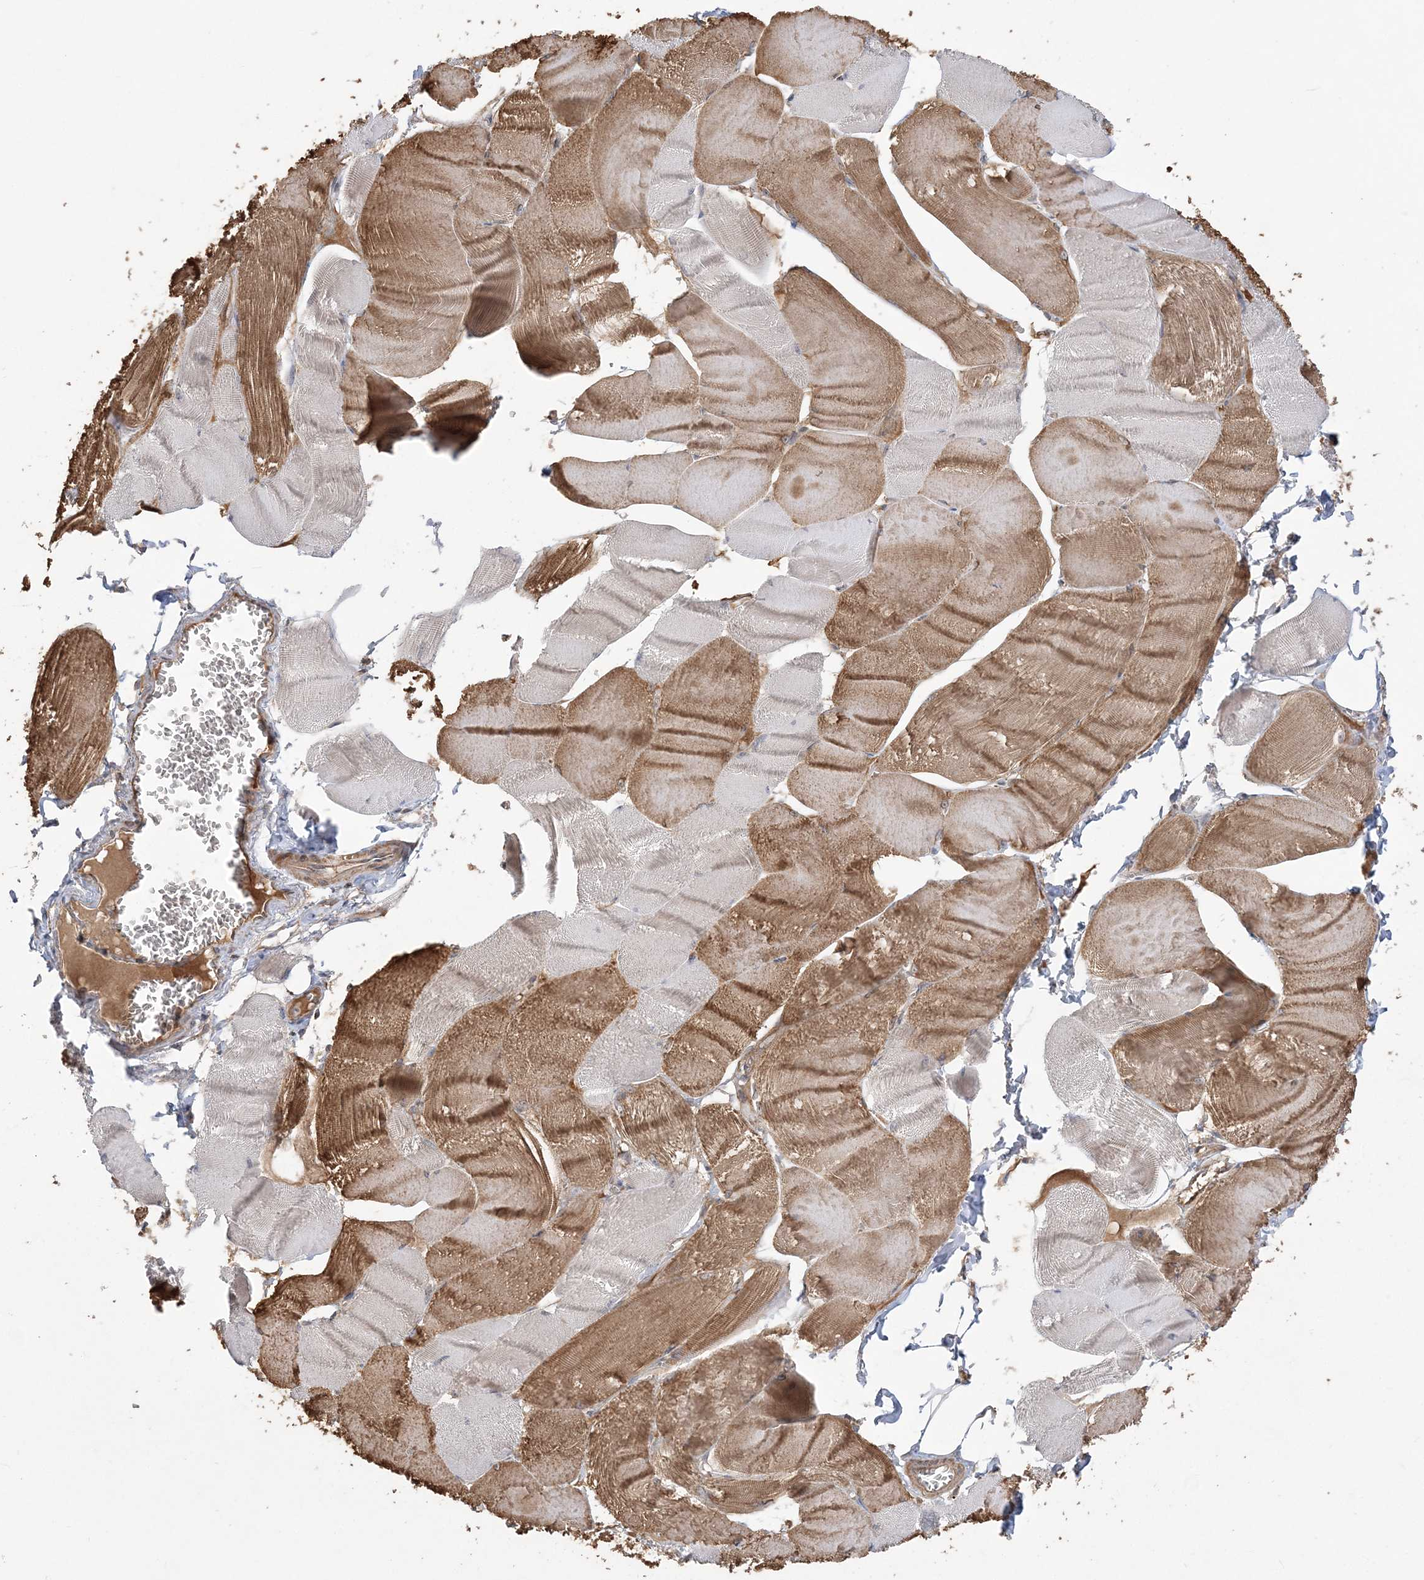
{"staining": {"intensity": "moderate", "quantity": "25%-75%", "location": "cytoplasmic/membranous"}, "tissue": "skeletal muscle", "cell_type": "Myocytes", "image_type": "normal", "snomed": [{"axis": "morphology", "description": "Normal tissue, NOS"}, {"axis": "morphology", "description": "Basal cell carcinoma"}, {"axis": "topography", "description": "Skeletal muscle"}], "caption": "A brown stain highlights moderate cytoplasmic/membranous expression of a protein in myocytes of unremarkable skeletal muscle. The protein is shown in brown color, while the nuclei are stained blue.", "gene": "SCLT1", "patient": {"sex": "female", "age": 64}}